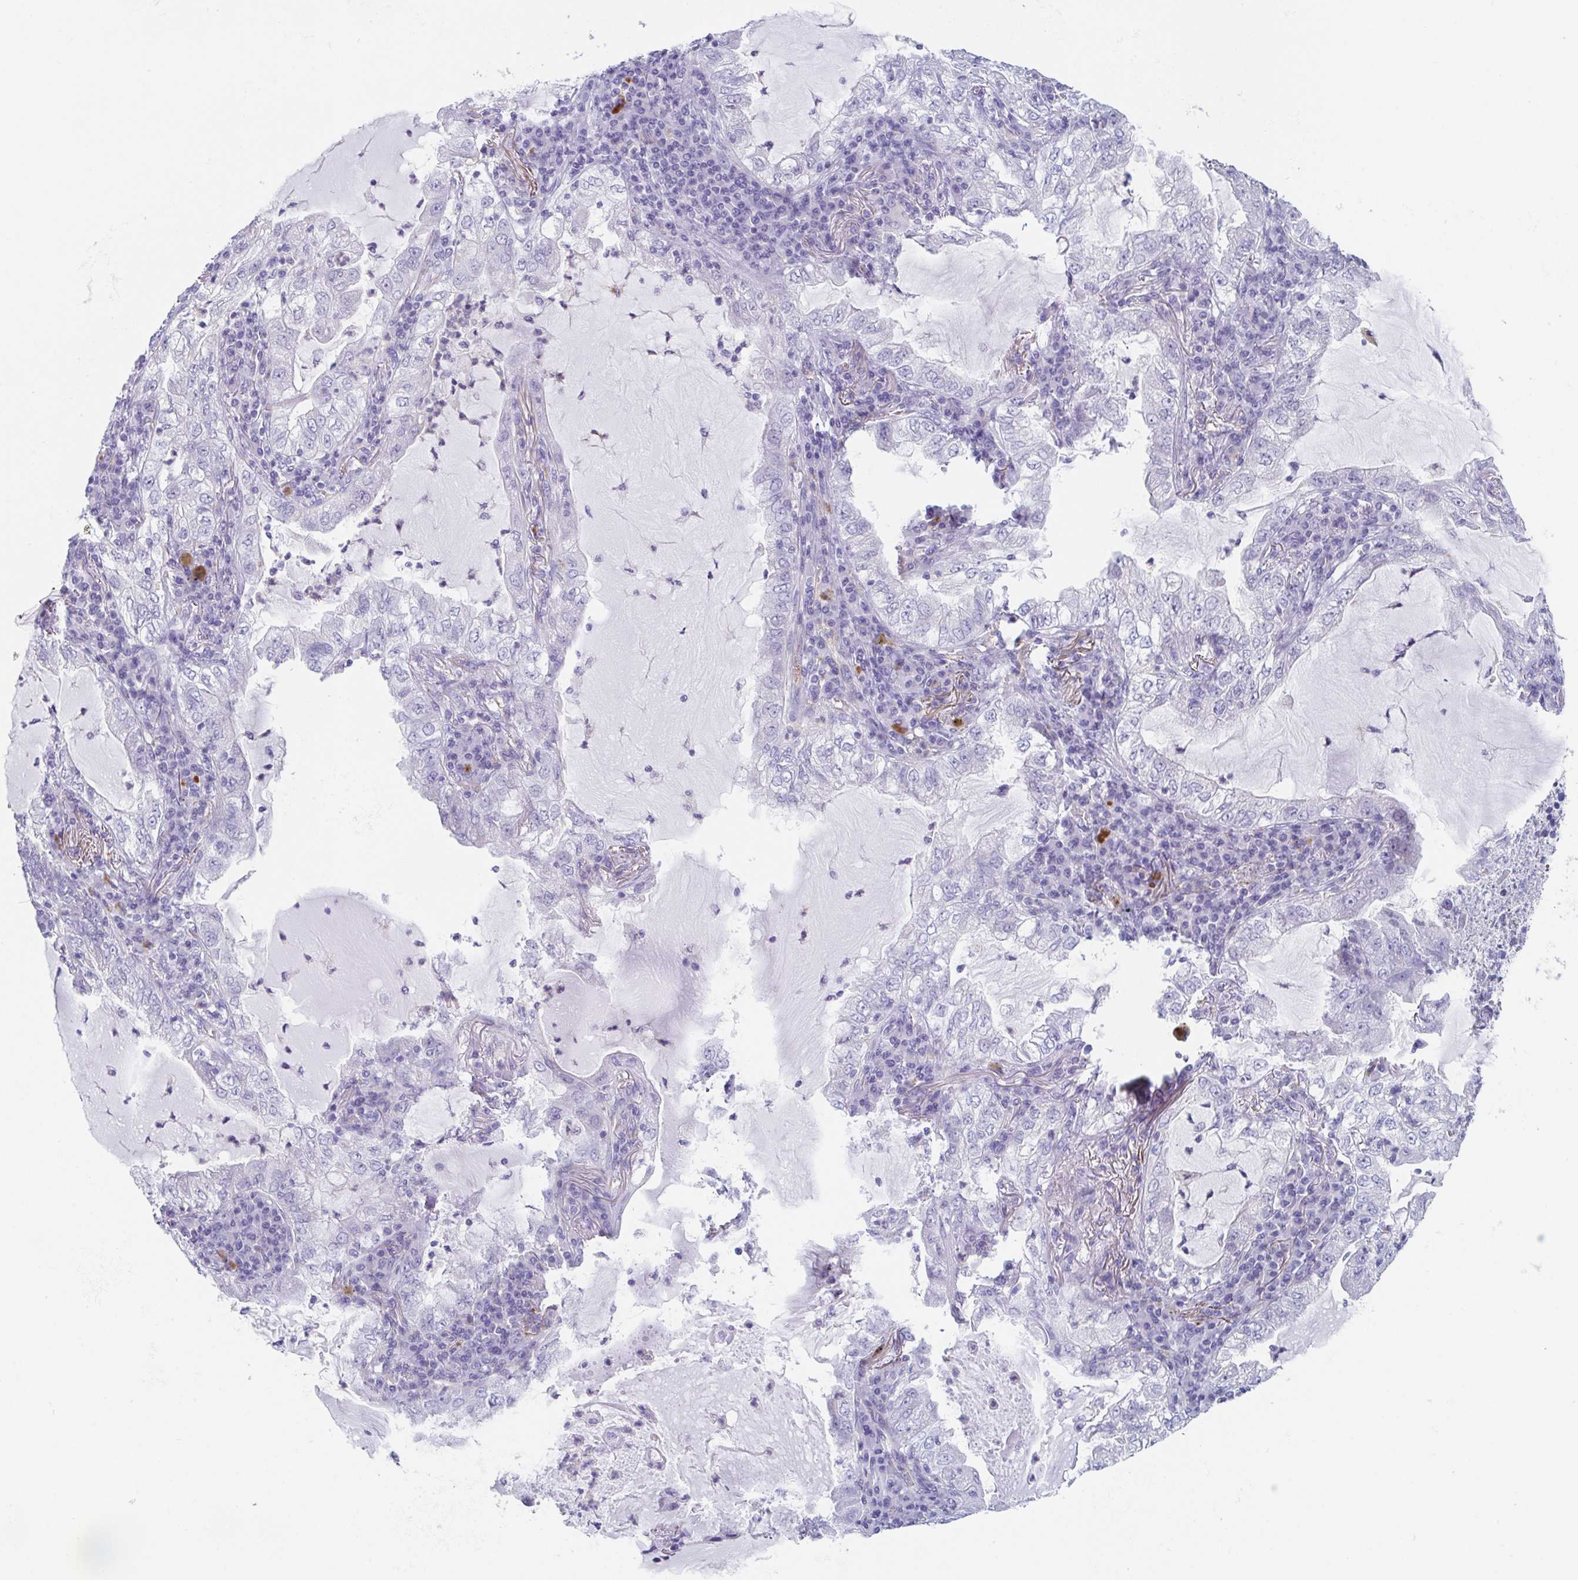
{"staining": {"intensity": "negative", "quantity": "none", "location": "none"}, "tissue": "lung cancer", "cell_type": "Tumor cells", "image_type": "cancer", "snomed": [{"axis": "morphology", "description": "Adenocarcinoma, NOS"}, {"axis": "topography", "description": "Lung"}], "caption": "This is a micrograph of IHC staining of lung cancer (adenocarcinoma), which shows no positivity in tumor cells.", "gene": "LYRM2", "patient": {"sex": "female", "age": 73}}